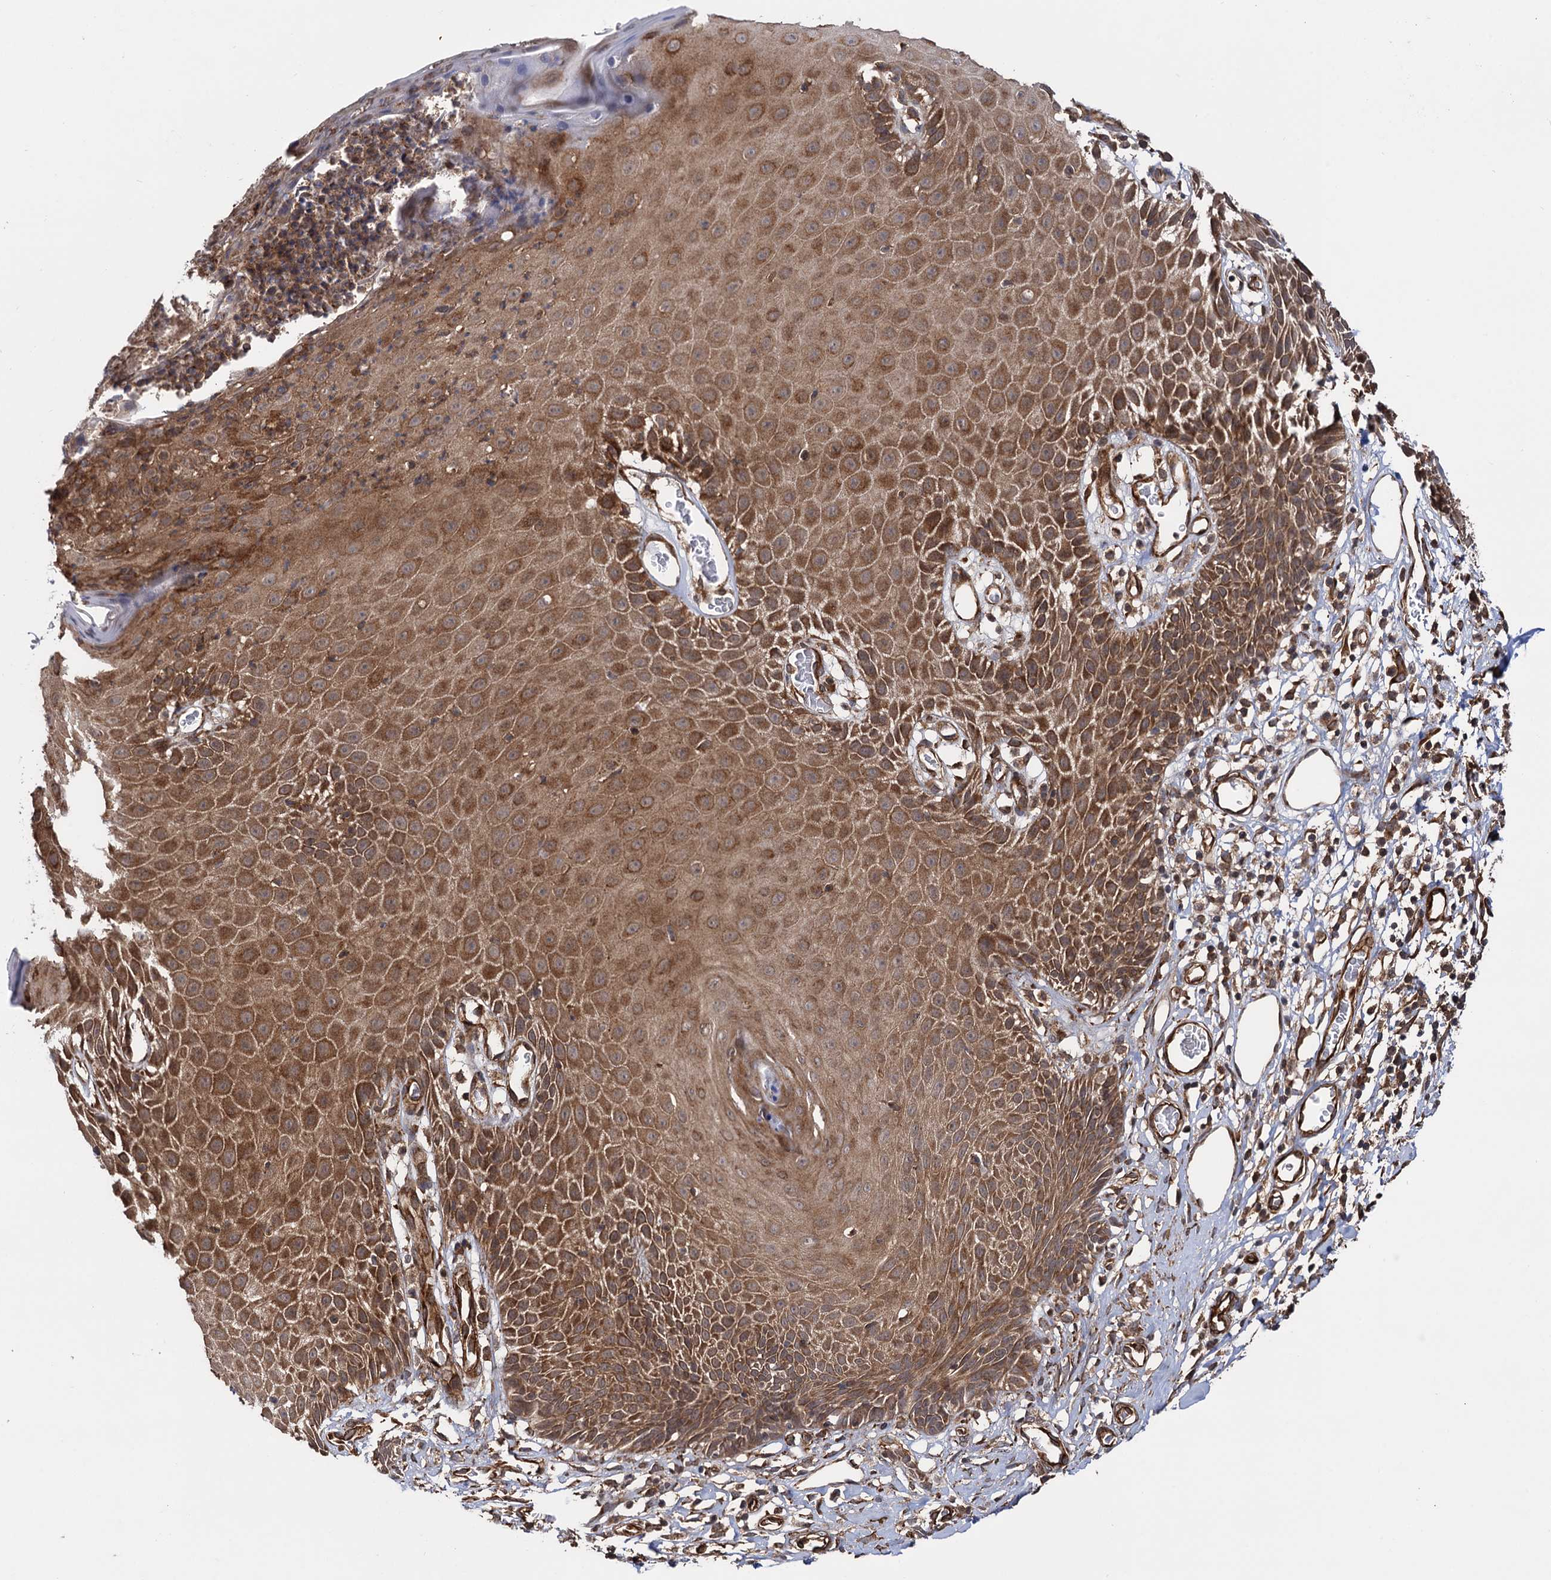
{"staining": {"intensity": "moderate", "quantity": ">75%", "location": "cytoplasmic/membranous"}, "tissue": "skin", "cell_type": "Epidermal cells", "image_type": "normal", "snomed": [{"axis": "morphology", "description": "Normal tissue, NOS"}, {"axis": "topography", "description": "Vulva"}], "caption": "IHC image of unremarkable skin stained for a protein (brown), which displays medium levels of moderate cytoplasmic/membranous staining in about >75% of epidermal cells.", "gene": "ATP8B4", "patient": {"sex": "female", "age": 68}}